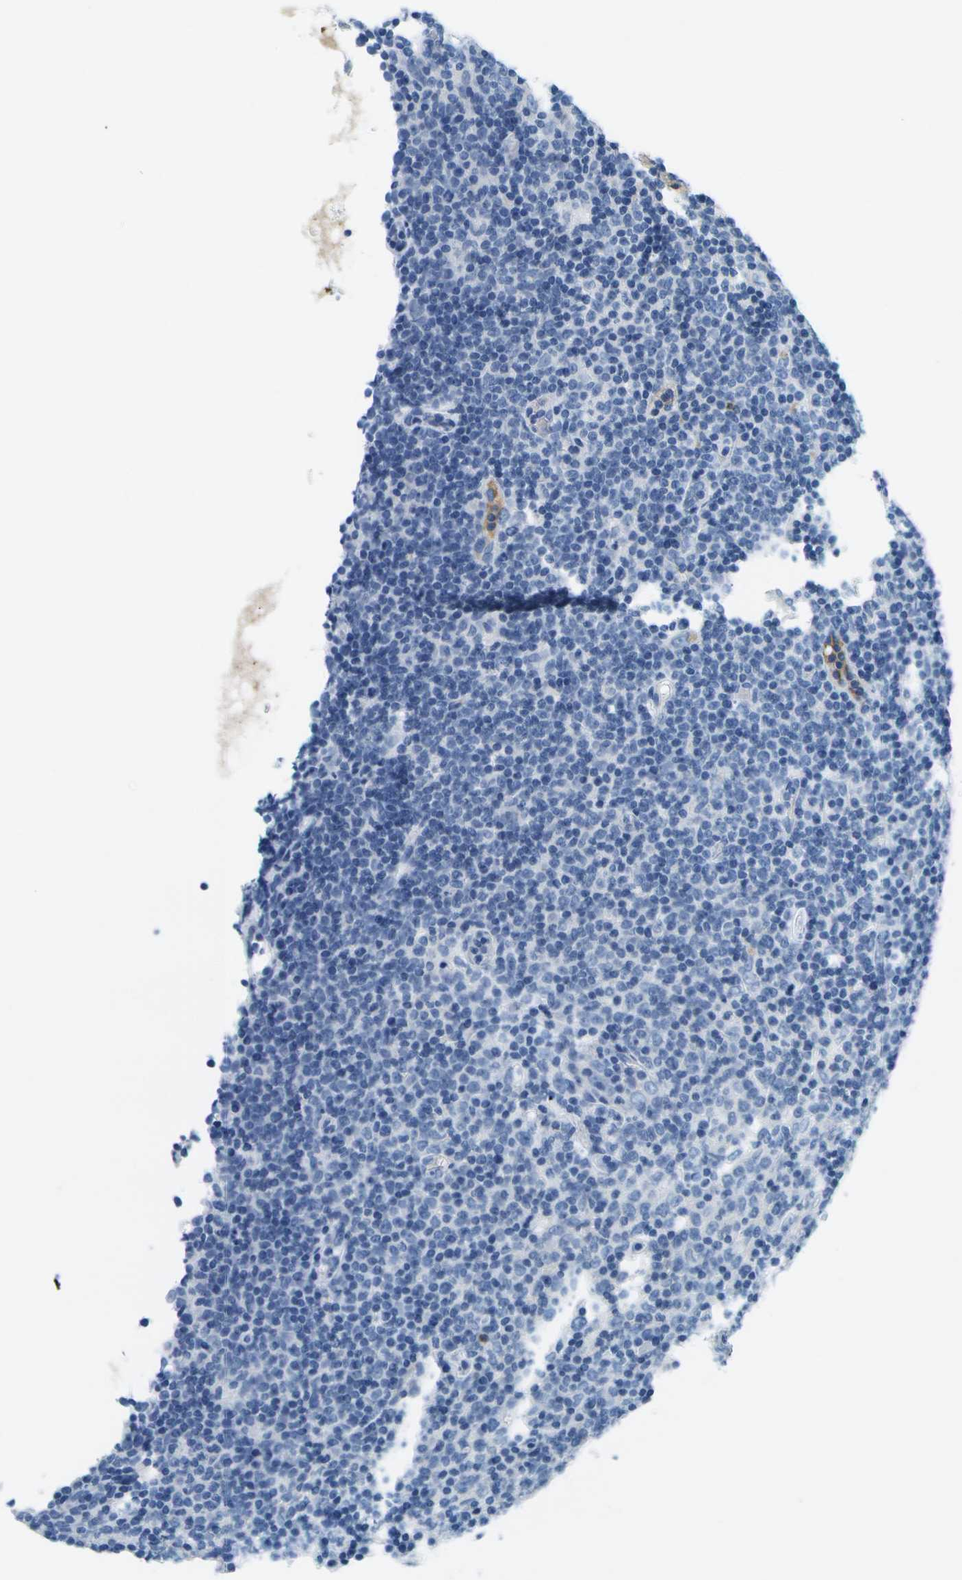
{"staining": {"intensity": "negative", "quantity": "none", "location": "none"}, "tissue": "lymphoma", "cell_type": "Tumor cells", "image_type": "cancer", "snomed": [{"axis": "morphology", "description": "Malignant lymphoma, non-Hodgkin's type, Low grade"}, {"axis": "topography", "description": "Lymph node"}], "caption": "Micrograph shows no significant protein positivity in tumor cells of lymphoma.", "gene": "SERPINA1", "patient": {"sex": "male", "age": 70}}